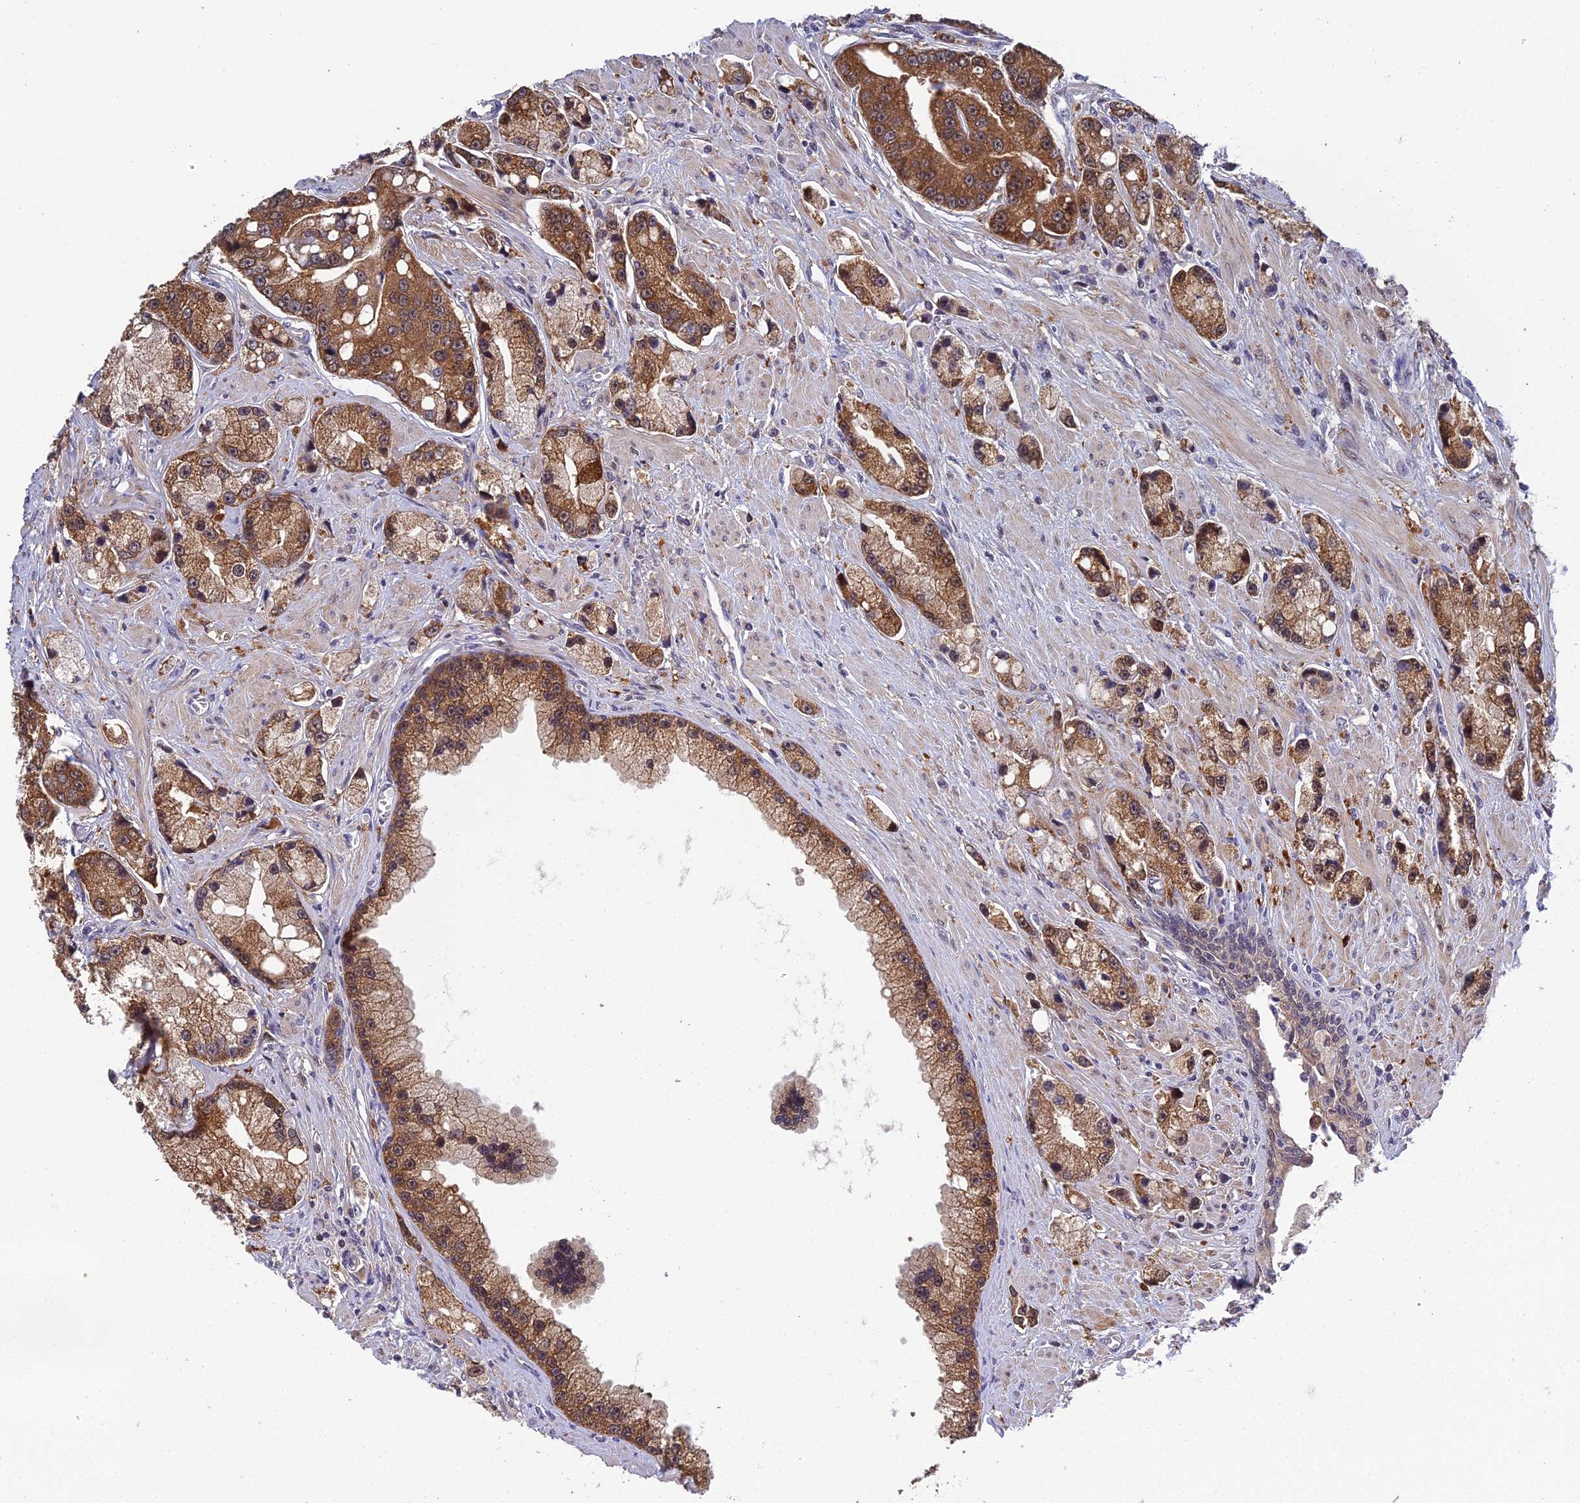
{"staining": {"intensity": "moderate", "quantity": ">75%", "location": "cytoplasmic/membranous"}, "tissue": "prostate cancer", "cell_type": "Tumor cells", "image_type": "cancer", "snomed": [{"axis": "morphology", "description": "Adenocarcinoma, High grade"}, {"axis": "topography", "description": "Prostate"}], "caption": "Brown immunohistochemical staining in prostate high-grade adenocarcinoma exhibits moderate cytoplasmic/membranous staining in approximately >75% of tumor cells. Immunohistochemistry stains the protein of interest in brown and the nuclei are stained blue.", "gene": "ELOA2", "patient": {"sex": "male", "age": 74}}